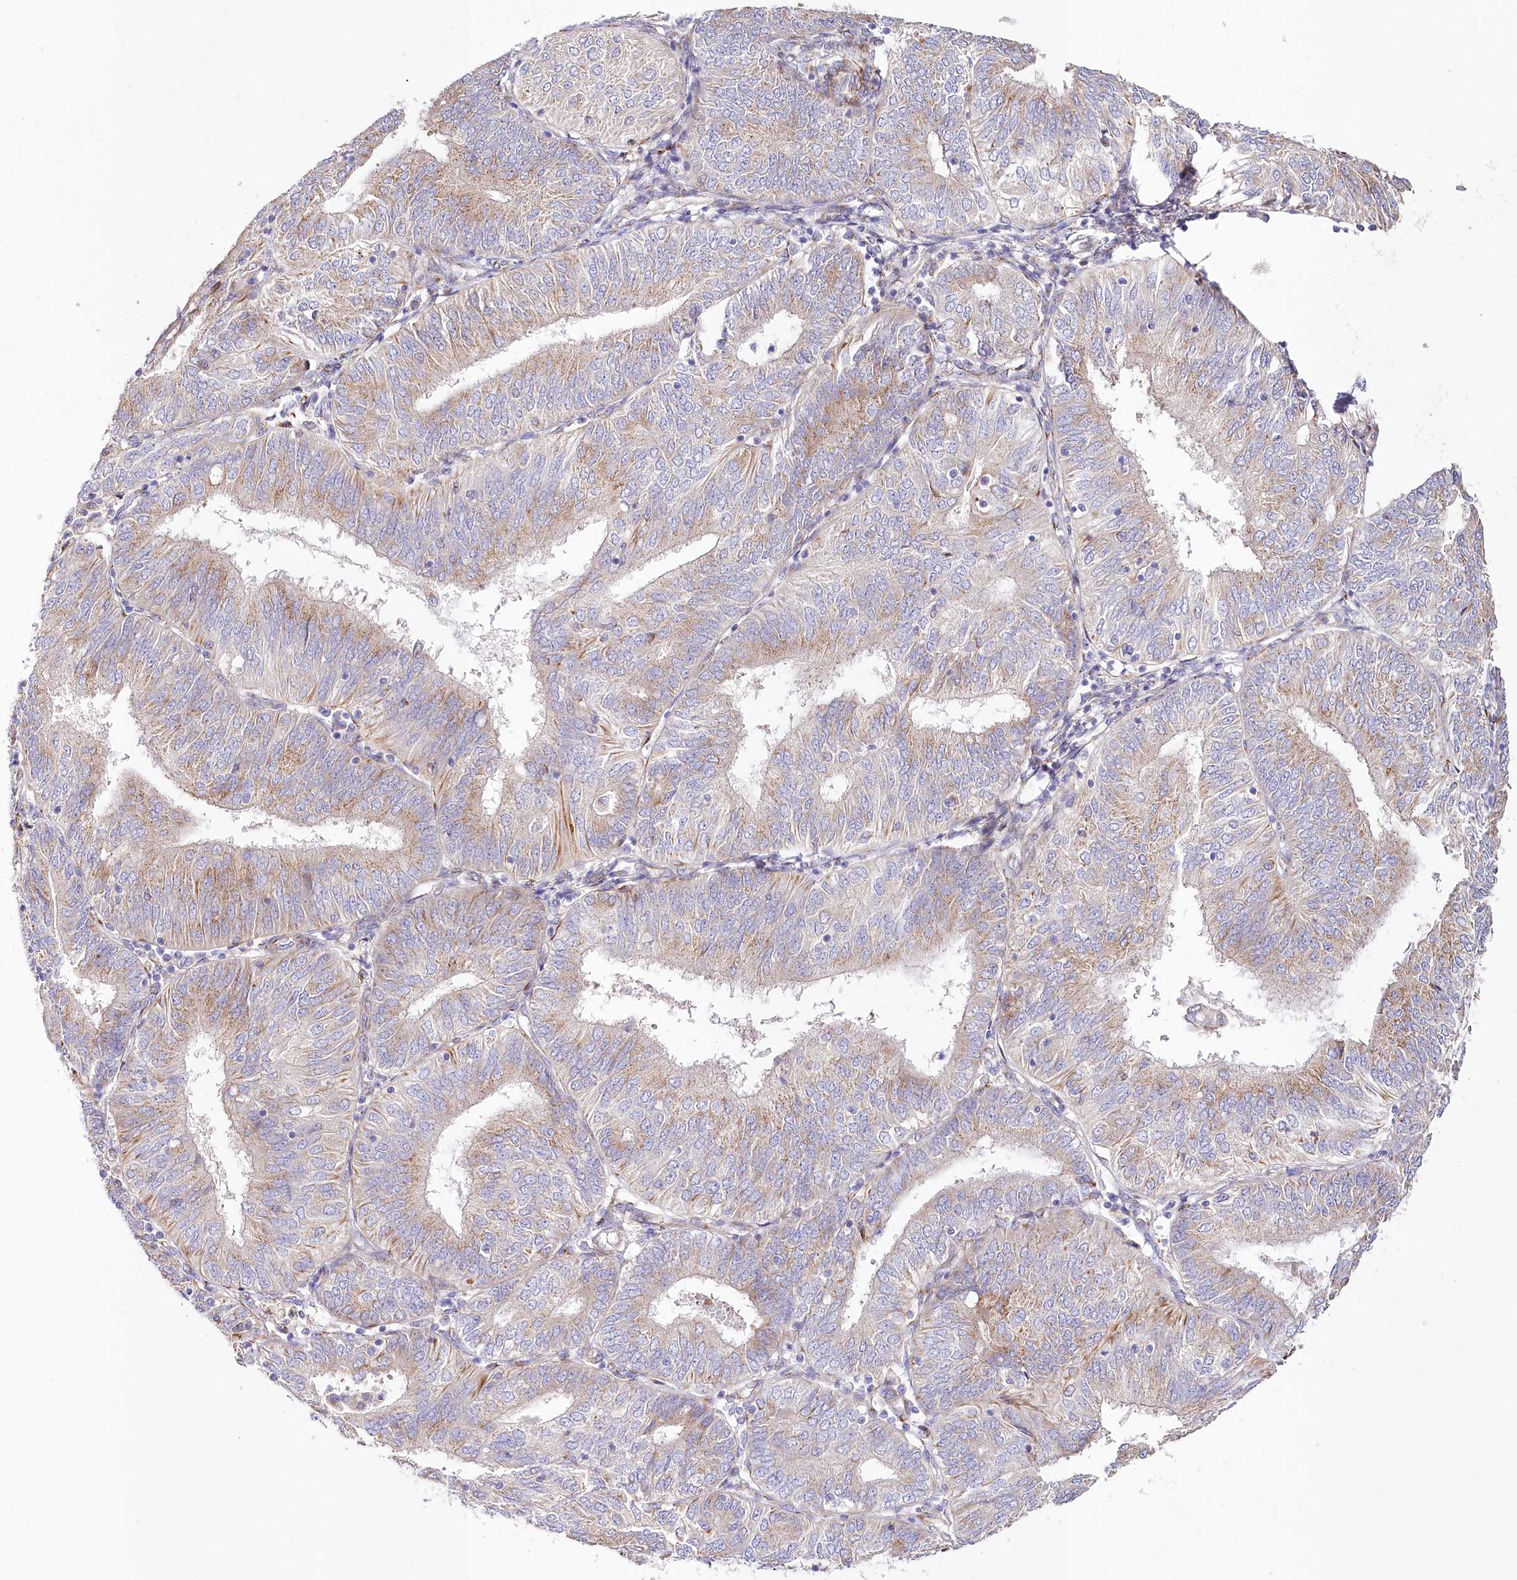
{"staining": {"intensity": "moderate", "quantity": "25%-75%", "location": "cytoplasmic/membranous"}, "tissue": "endometrial cancer", "cell_type": "Tumor cells", "image_type": "cancer", "snomed": [{"axis": "morphology", "description": "Adenocarcinoma, NOS"}, {"axis": "topography", "description": "Endometrium"}], "caption": "Immunohistochemistry staining of adenocarcinoma (endometrial), which shows medium levels of moderate cytoplasmic/membranous expression in approximately 25%-75% of tumor cells indicating moderate cytoplasmic/membranous protein staining. The staining was performed using DAB (brown) for protein detection and nuclei were counterstained in hematoxylin (blue).", "gene": "ABRAXAS2", "patient": {"sex": "female", "age": 58}}